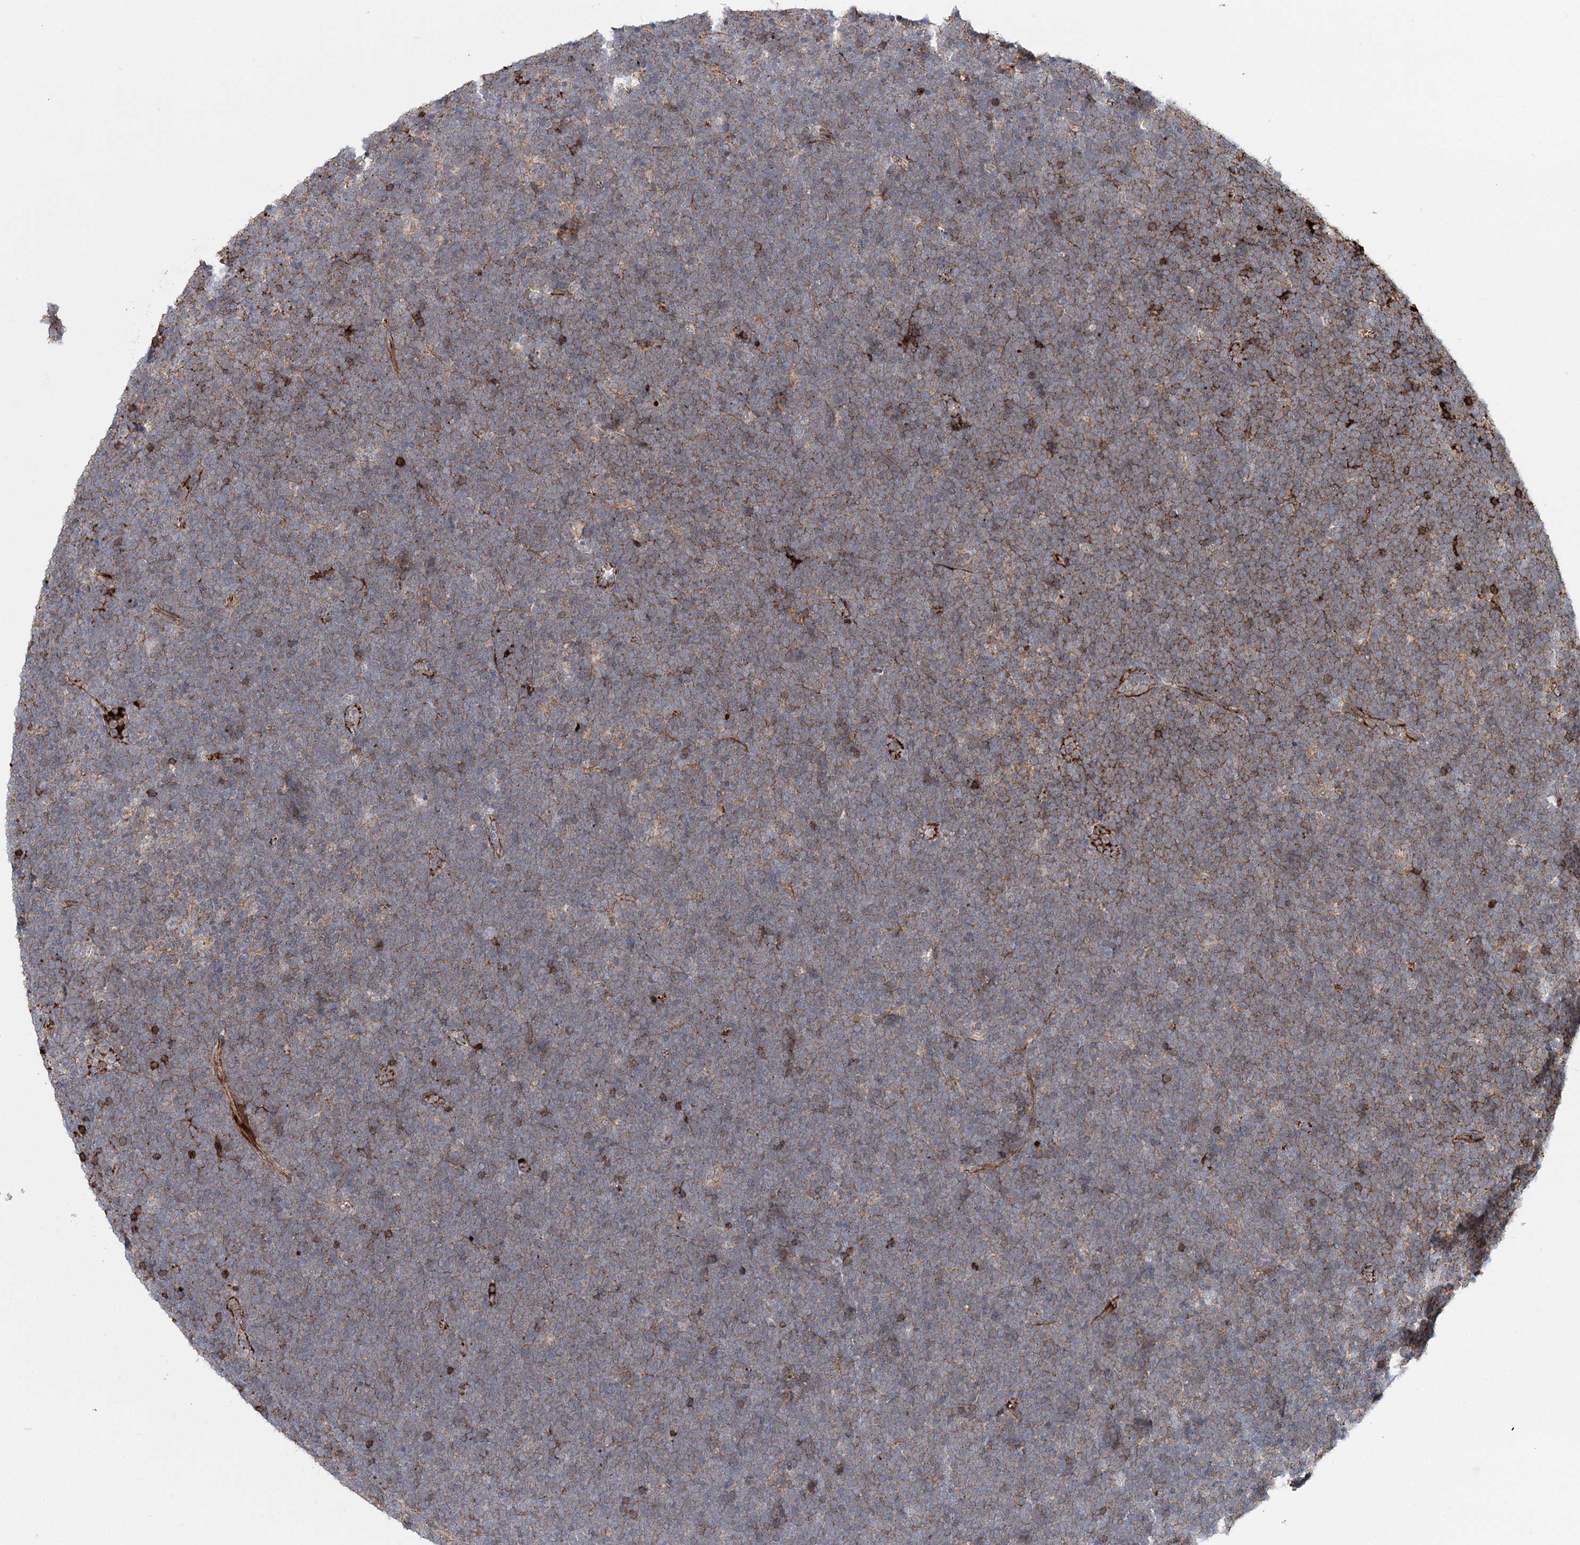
{"staining": {"intensity": "weak", "quantity": ">75%", "location": "cytoplasmic/membranous"}, "tissue": "lymphoma", "cell_type": "Tumor cells", "image_type": "cancer", "snomed": [{"axis": "morphology", "description": "Malignant lymphoma, non-Hodgkin's type, High grade"}, {"axis": "topography", "description": "Lymph node"}], "caption": "IHC (DAB (3,3'-diaminobenzidine)) staining of human lymphoma shows weak cytoplasmic/membranous protein staining in approximately >75% of tumor cells.", "gene": "PKP4", "patient": {"sex": "male", "age": 13}}